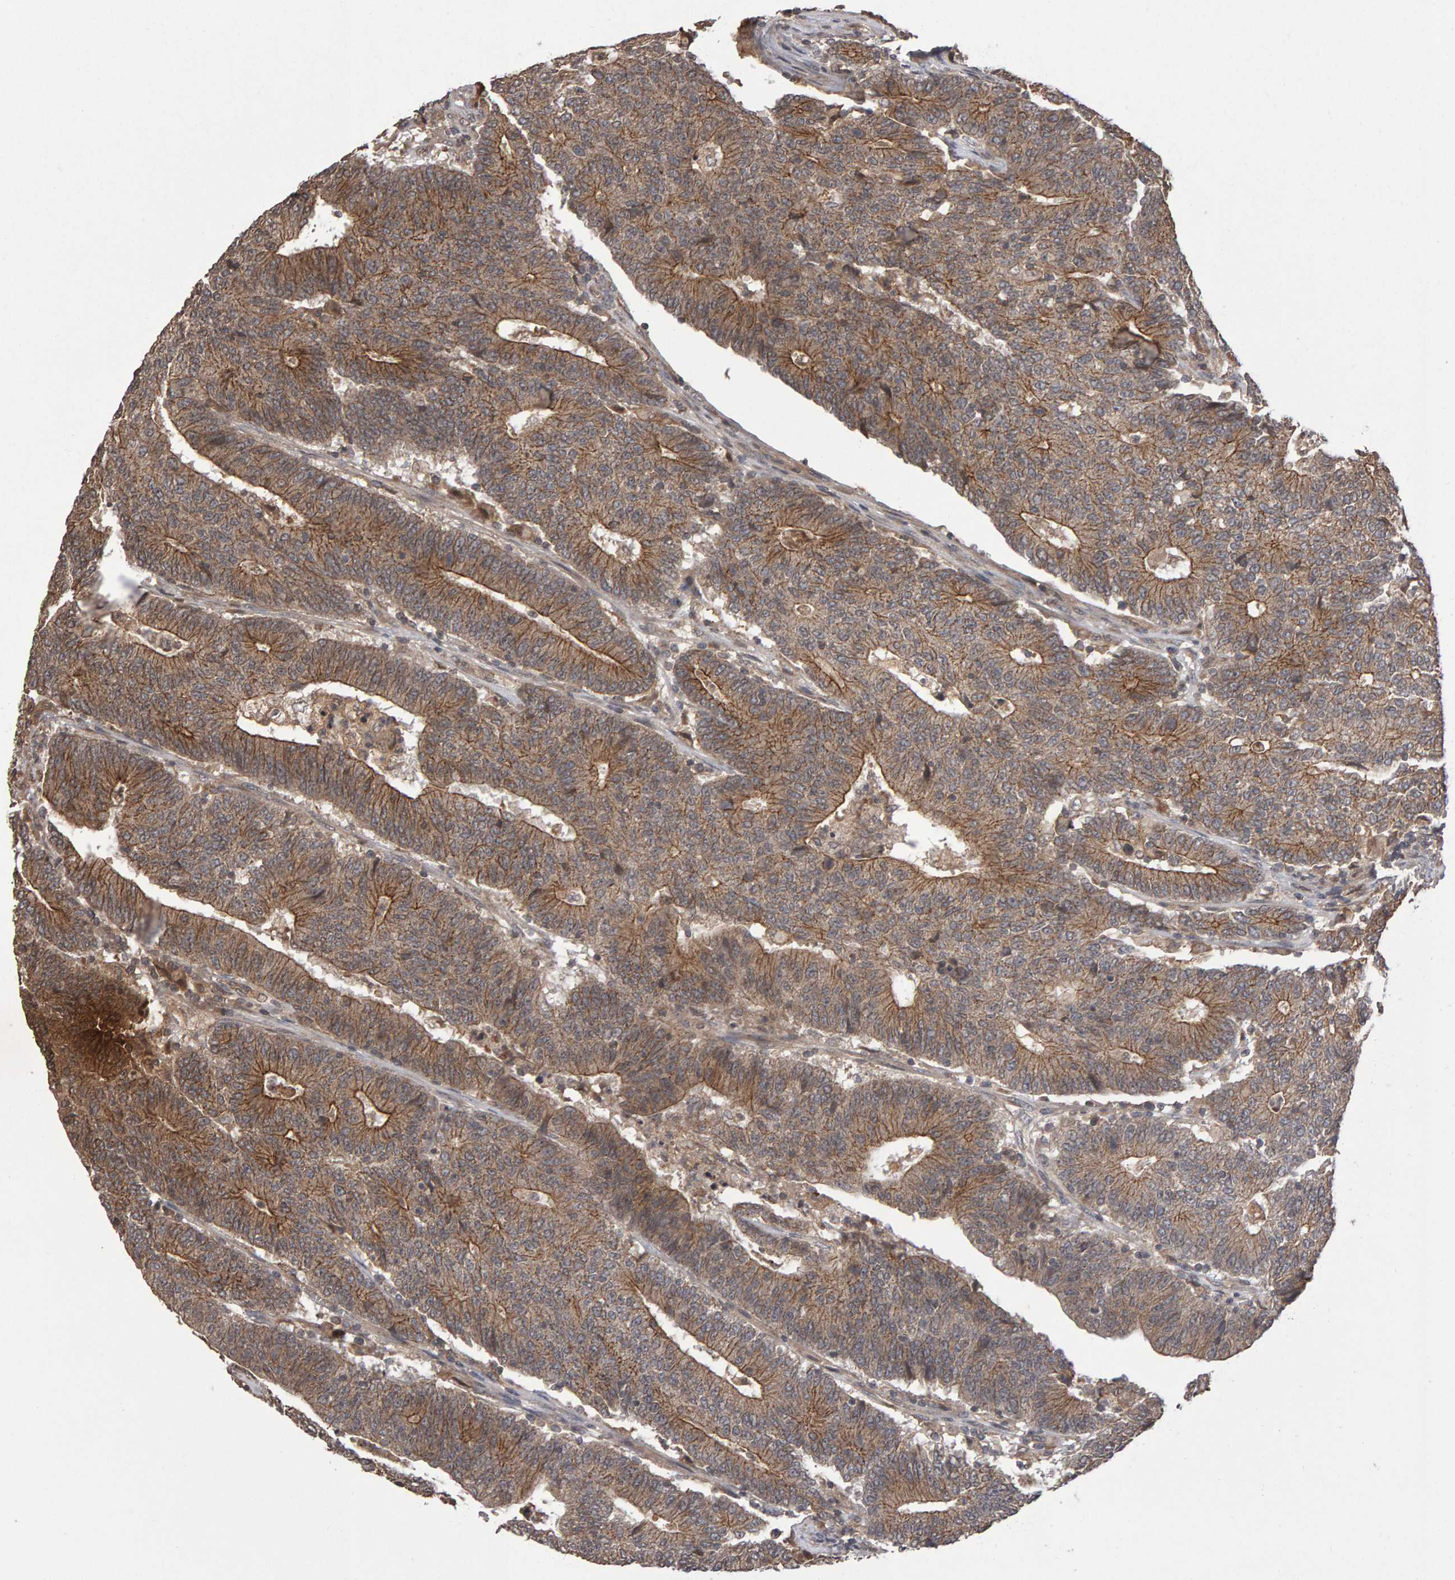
{"staining": {"intensity": "moderate", "quantity": ">75%", "location": "cytoplasmic/membranous"}, "tissue": "colorectal cancer", "cell_type": "Tumor cells", "image_type": "cancer", "snomed": [{"axis": "morphology", "description": "Normal tissue, NOS"}, {"axis": "morphology", "description": "Adenocarcinoma, NOS"}, {"axis": "topography", "description": "Colon"}], "caption": "High-magnification brightfield microscopy of adenocarcinoma (colorectal) stained with DAB (3,3'-diaminobenzidine) (brown) and counterstained with hematoxylin (blue). tumor cells exhibit moderate cytoplasmic/membranous expression is present in approximately>75% of cells. (Brightfield microscopy of DAB IHC at high magnification).", "gene": "SCRIB", "patient": {"sex": "female", "age": 75}}